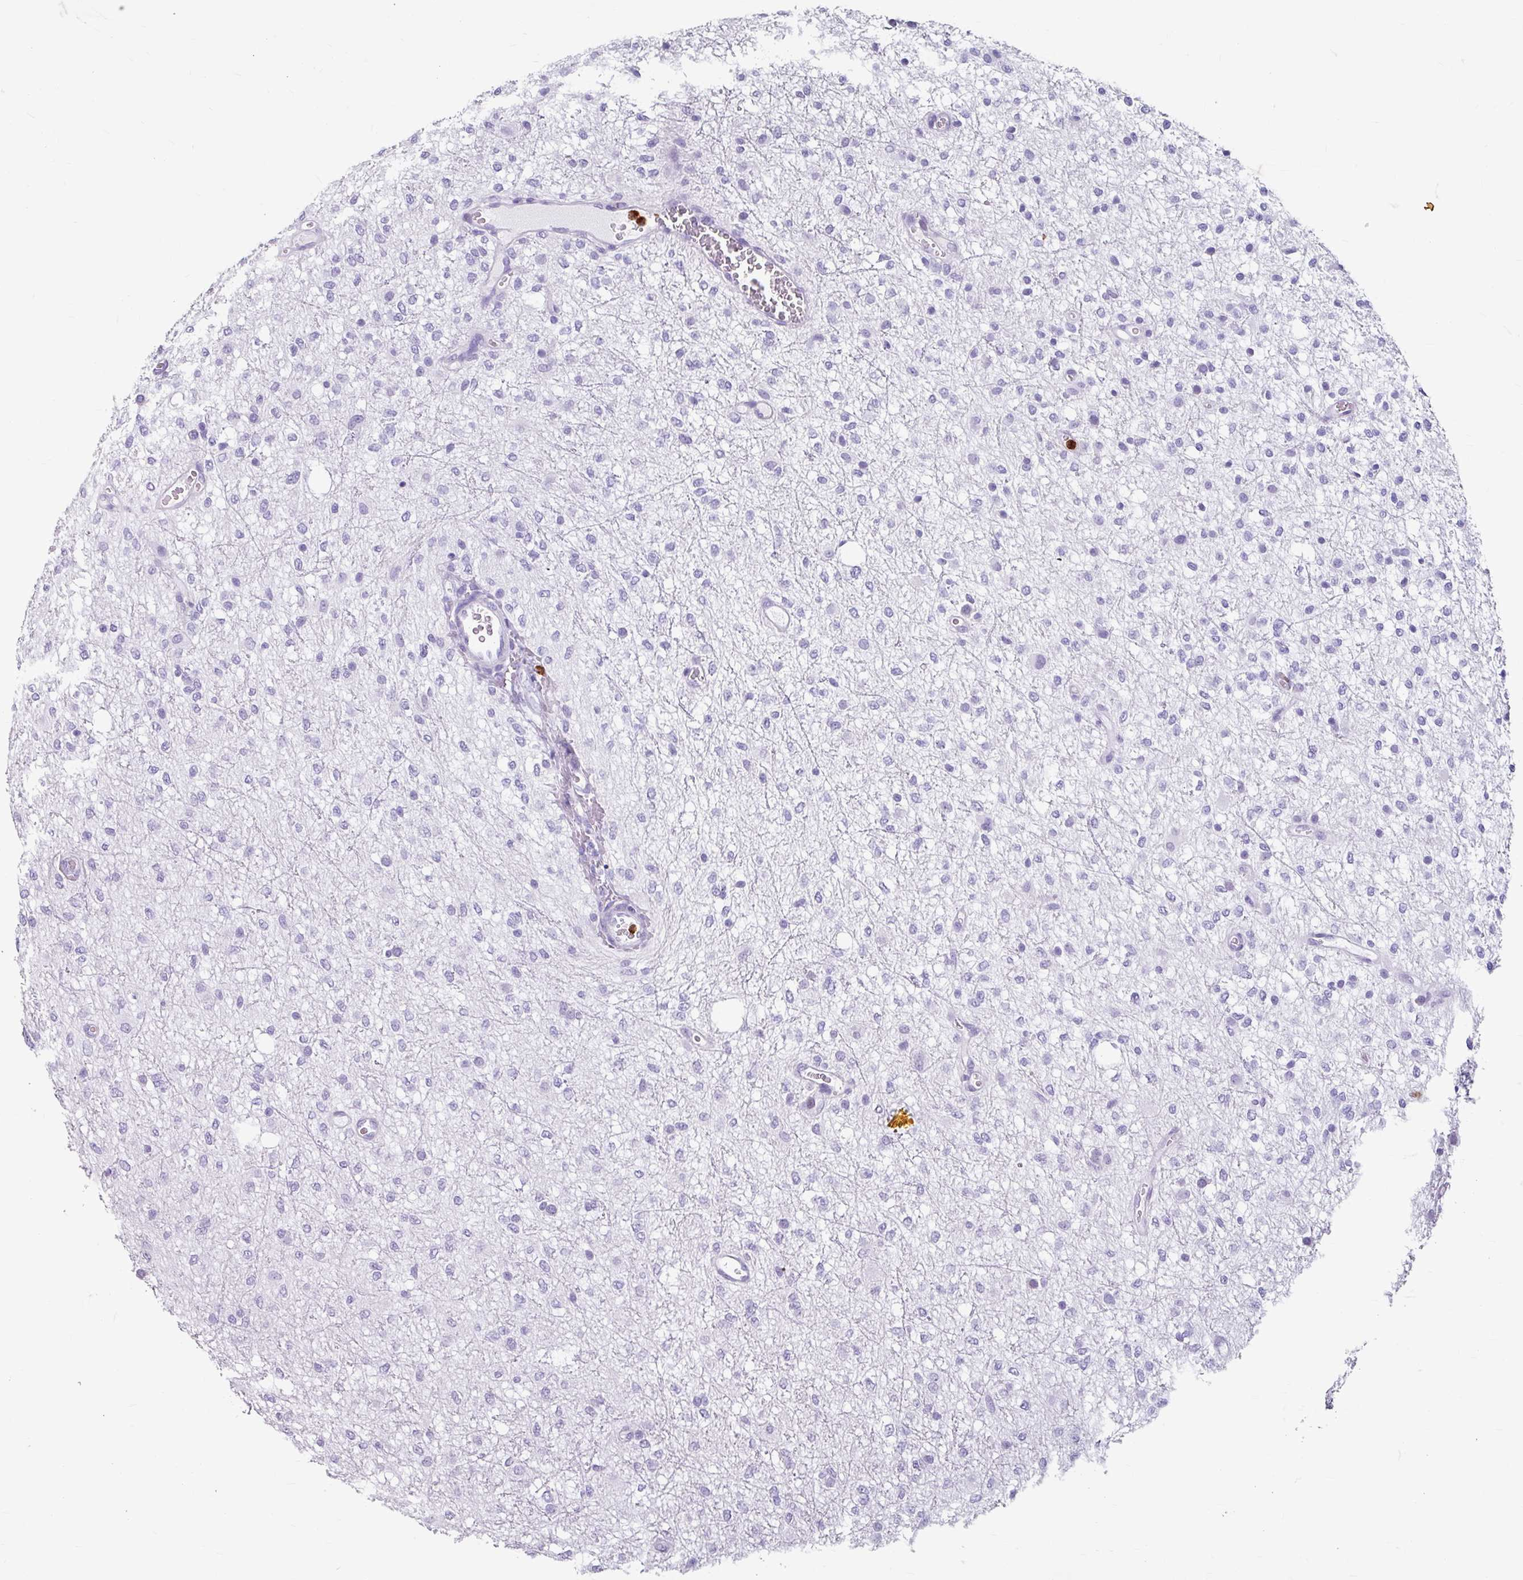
{"staining": {"intensity": "negative", "quantity": "none", "location": "none"}, "tissue": "glioma", "cell_type": "Tumor cells", "image_type": "cancer", "snomed": [{"axis": "morphology", "description": "Glioma, malignant, Low grade"}, {"axis": "topography", "description": "Cerebellum"}], "caption": "Glioma stained for a protein using immunohistochemistry (IHC) demonstrates no positivity tumor cells.", "gene": "ANKRD1", "patient": {"sex": "female", "age": 5}}